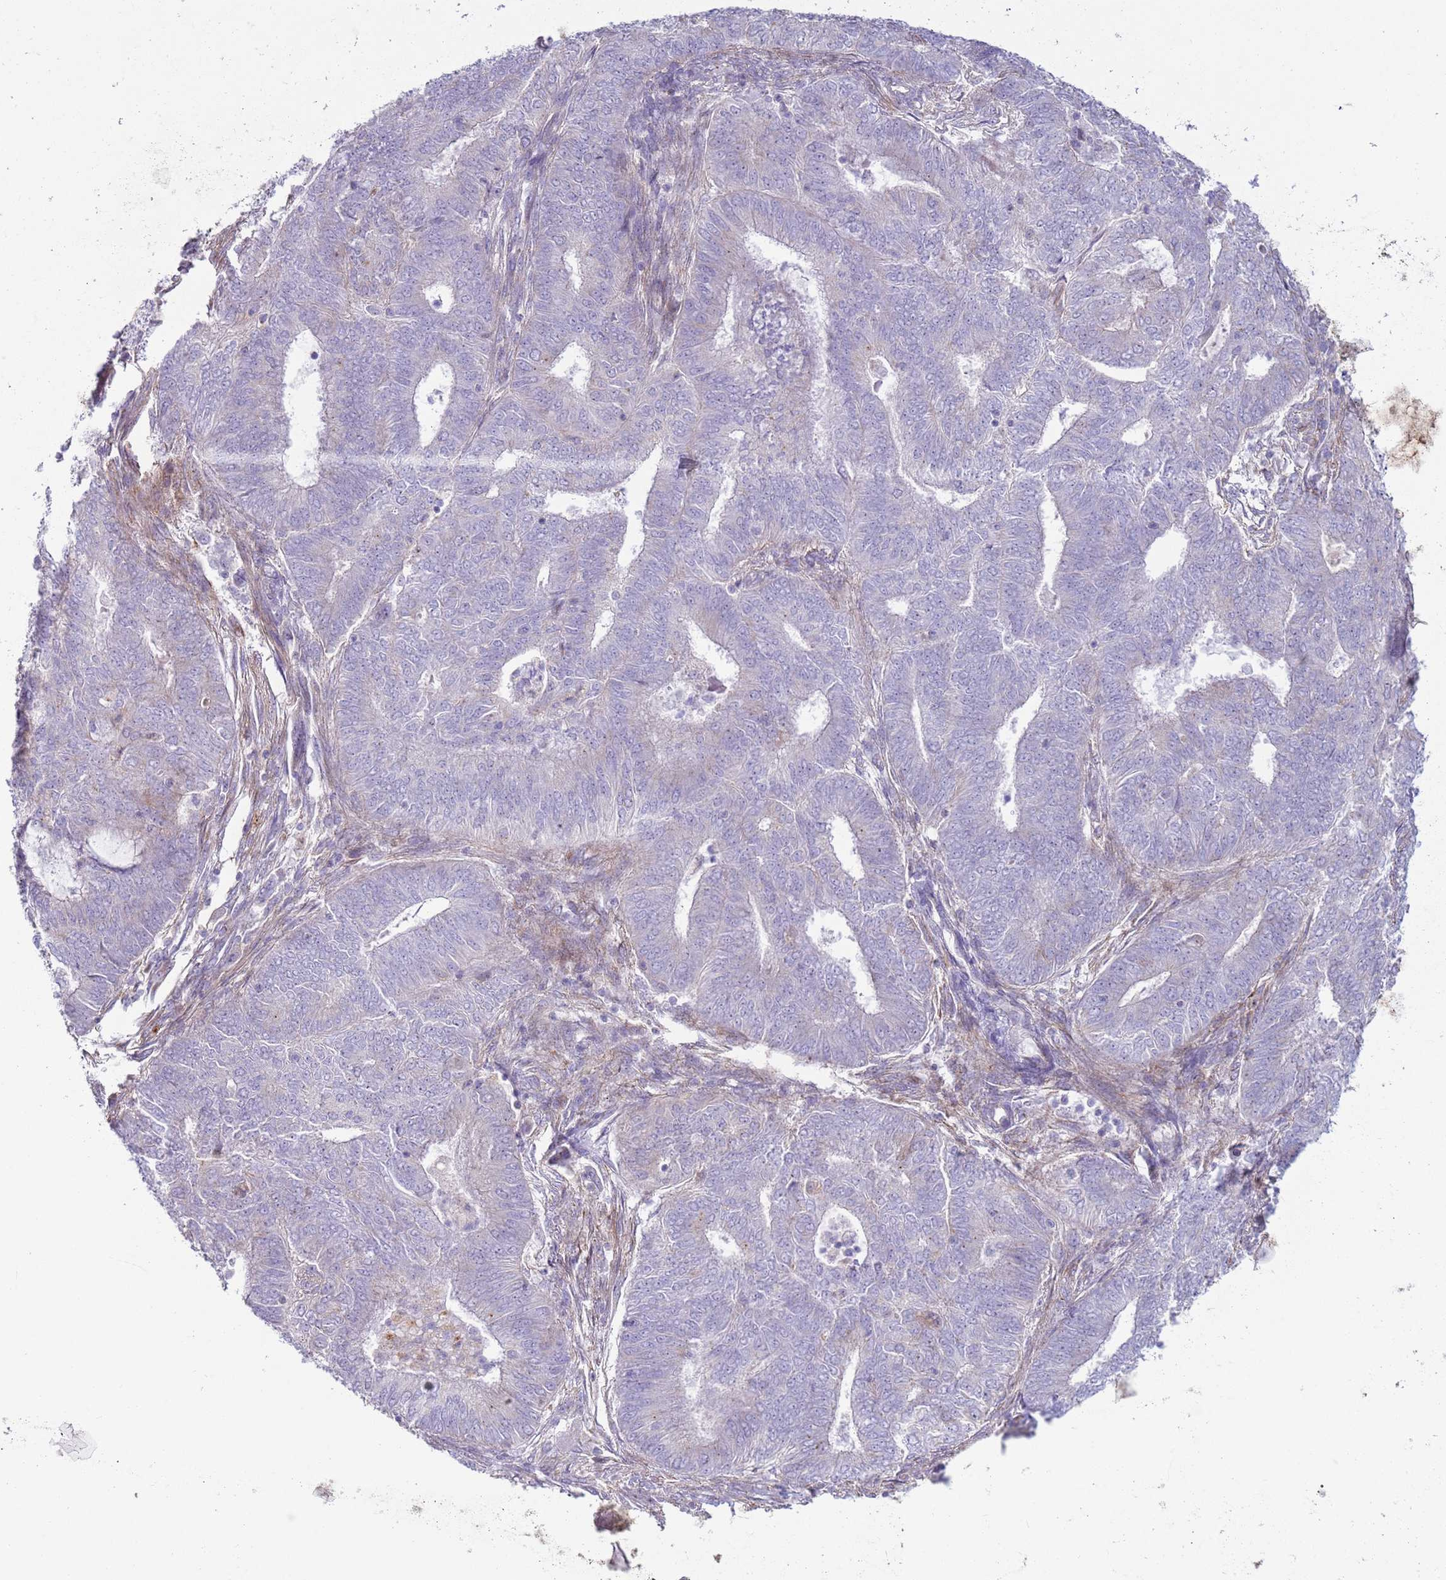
{"staining": {"intensity": "negative", "quantity": "none", "location": "none"}, "tissue": "endometrial cancer", "cell_type": "Tumor cells", "image_type": "cancer", "snomed": [{"axis": "morphology", "description": "Adenocarcinoma, NOS"}, {"axis": "topography", "description": "Endometrium"}], "caption": "Endometrial adenocarcinoma was stained to show a protein in brown. There is no significant positivity in tumor cells. (DAB IHC with hematoxylin counter stain).", "gene": "HEATR1", "patient": {"sex": "female", "age": 62}}